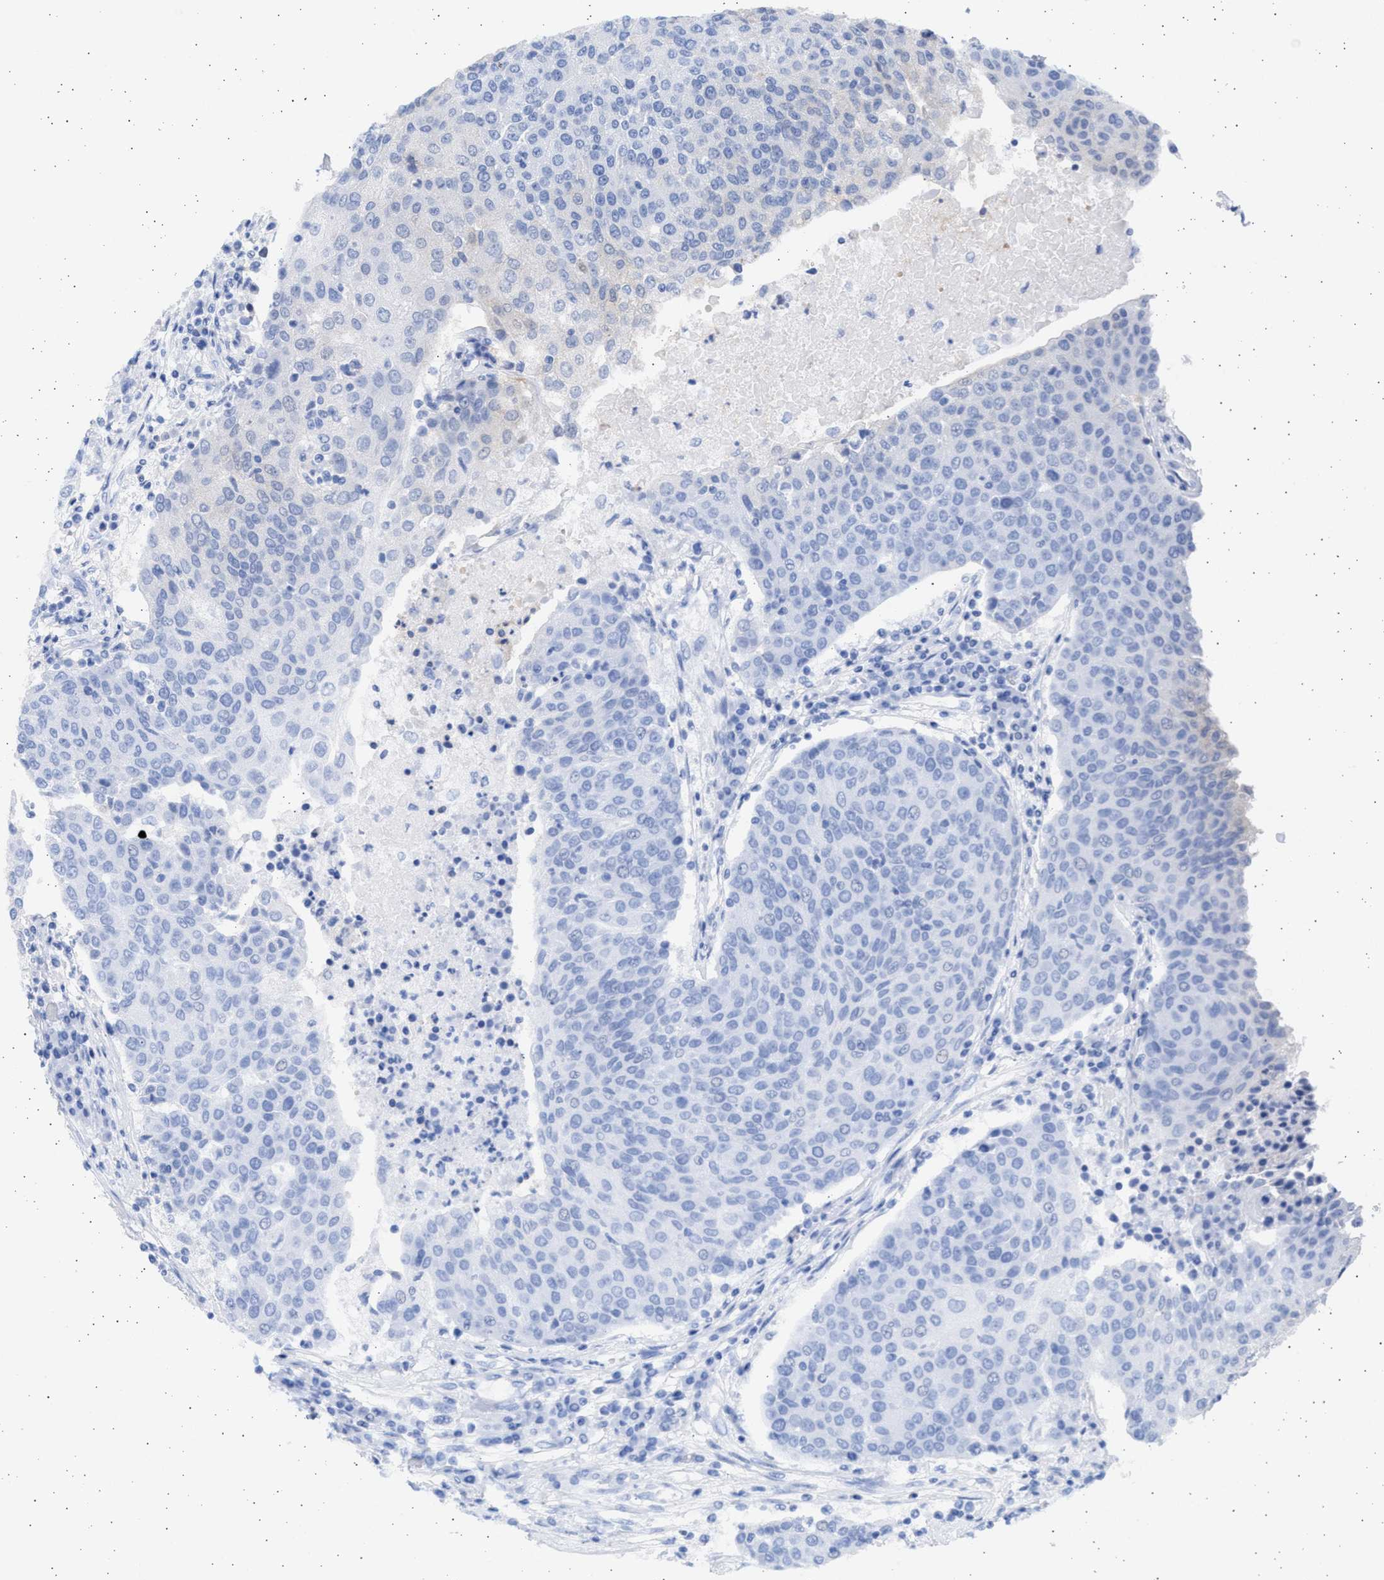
{"staining": {"intensity": "negative", "quantity": "none", "location": "none"}, "tissue": "urothelial cancer", "cell_type": "Tumor cells", "image_type": "cancer", "snomed": [{"axis": "morphology", "description": "Urothelial carcinoma, High grade"}, {"axis": "topography", "description": "Urinary bladder"}], "caption": "A photomicrograph of urothelial cancer stained for a protein reveals no brown staining in tumor cells. (Immunohistochemistry (ihc), brightfield microscopy, high magnification).", "gene": "ALDOC", "patient": {"sex": "female", "age": 85}}